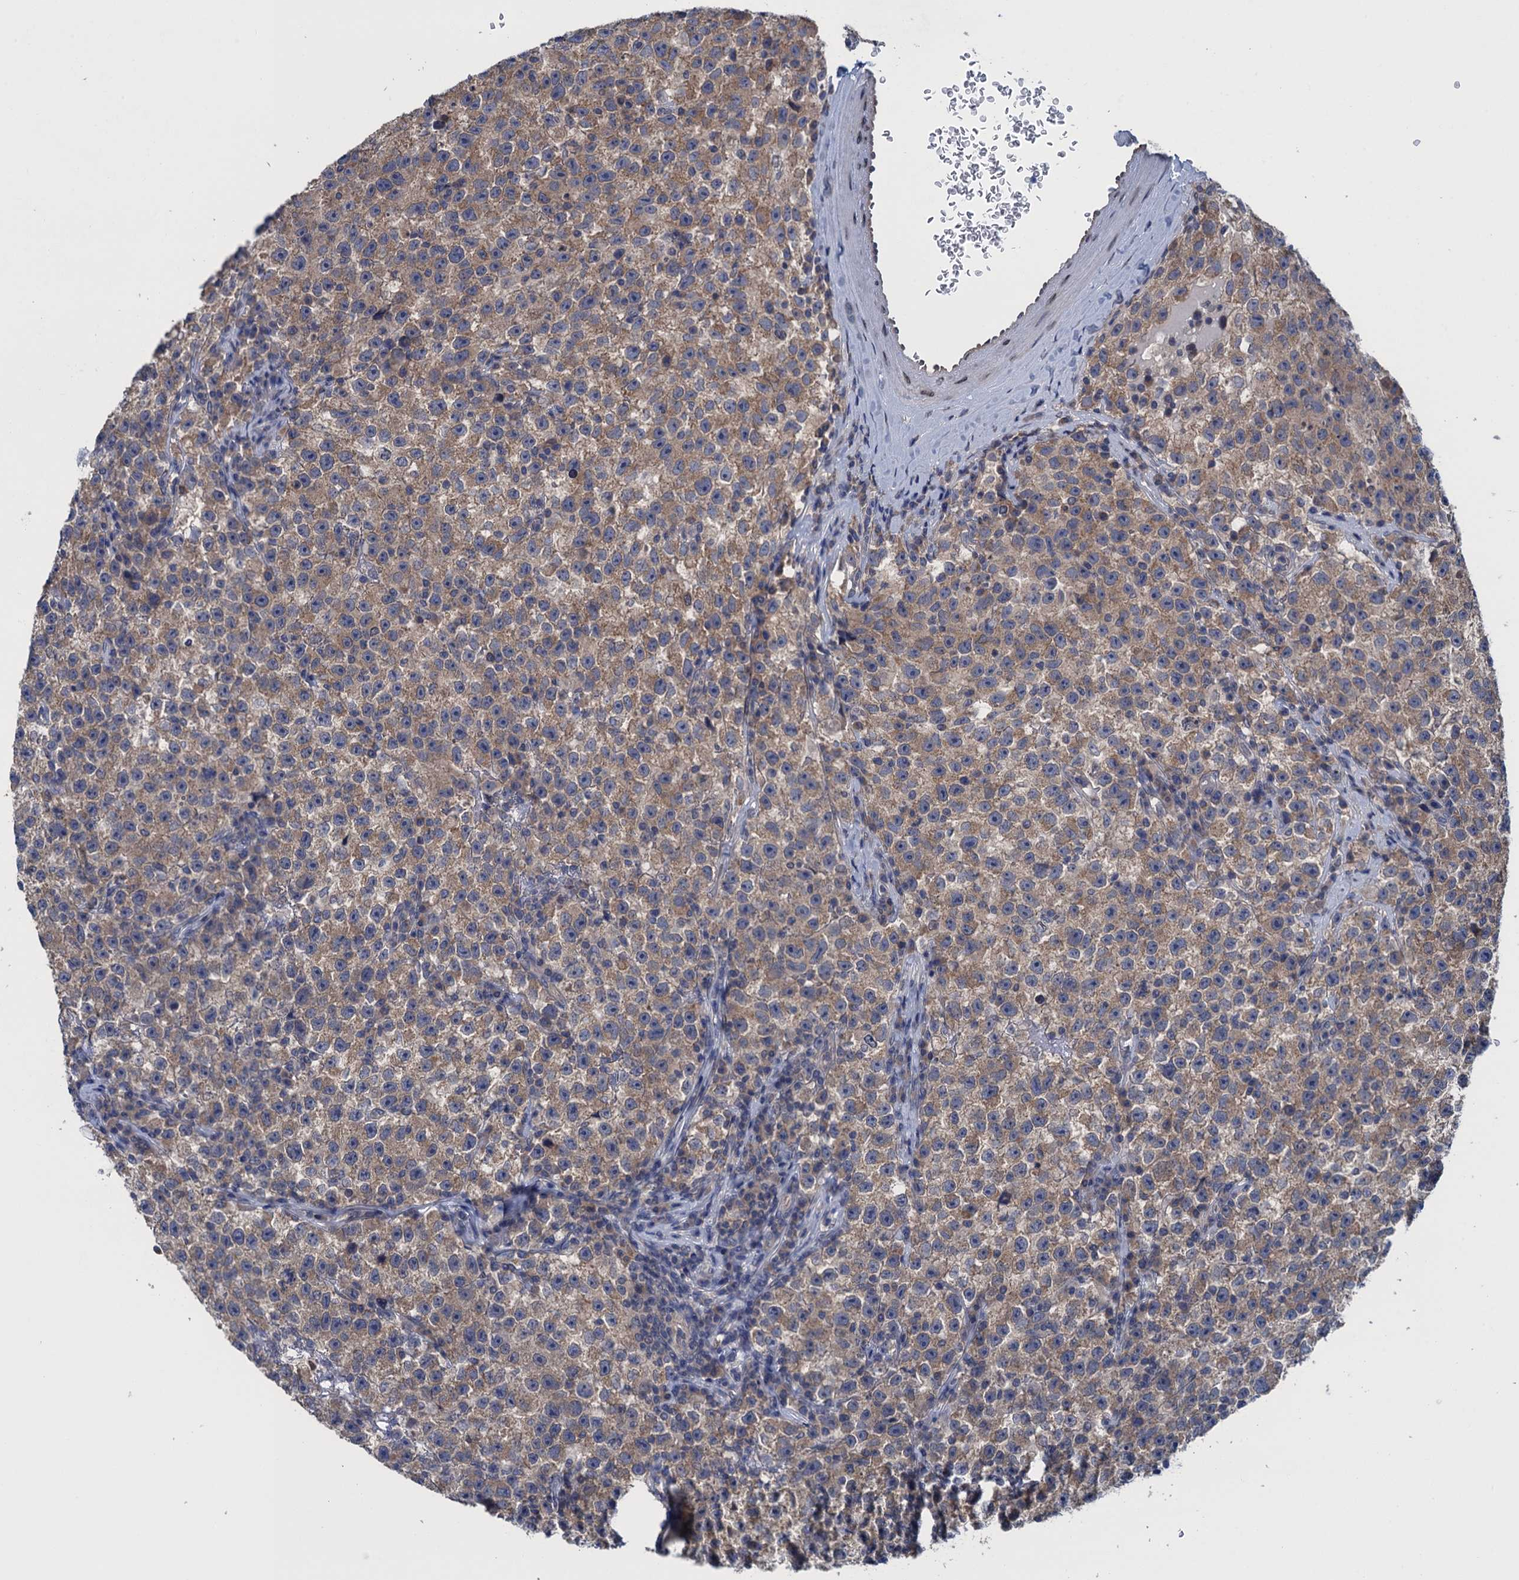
{"staining": {"intensity": "weak", "quantity": "25%-75%", "location": "cytoplasmic/membranous"}, "tissue": "testis cancer", "cell_type": "Tumor cells", "image_type": "cancer", "snomed": [{"axis": "morphology", "description": "Seminoma, NOS"}, {"axis": "topography", "description": "Testis"}], "caption": "A micrograph showing weak cytoplasmic/membranous positivity in about 25%-75% of tumor cells in testis seminoma, as visualized by brown immunohistochemical staining.", "gene": "CTU2", "patient": {"sex": "male", "age": 22}}